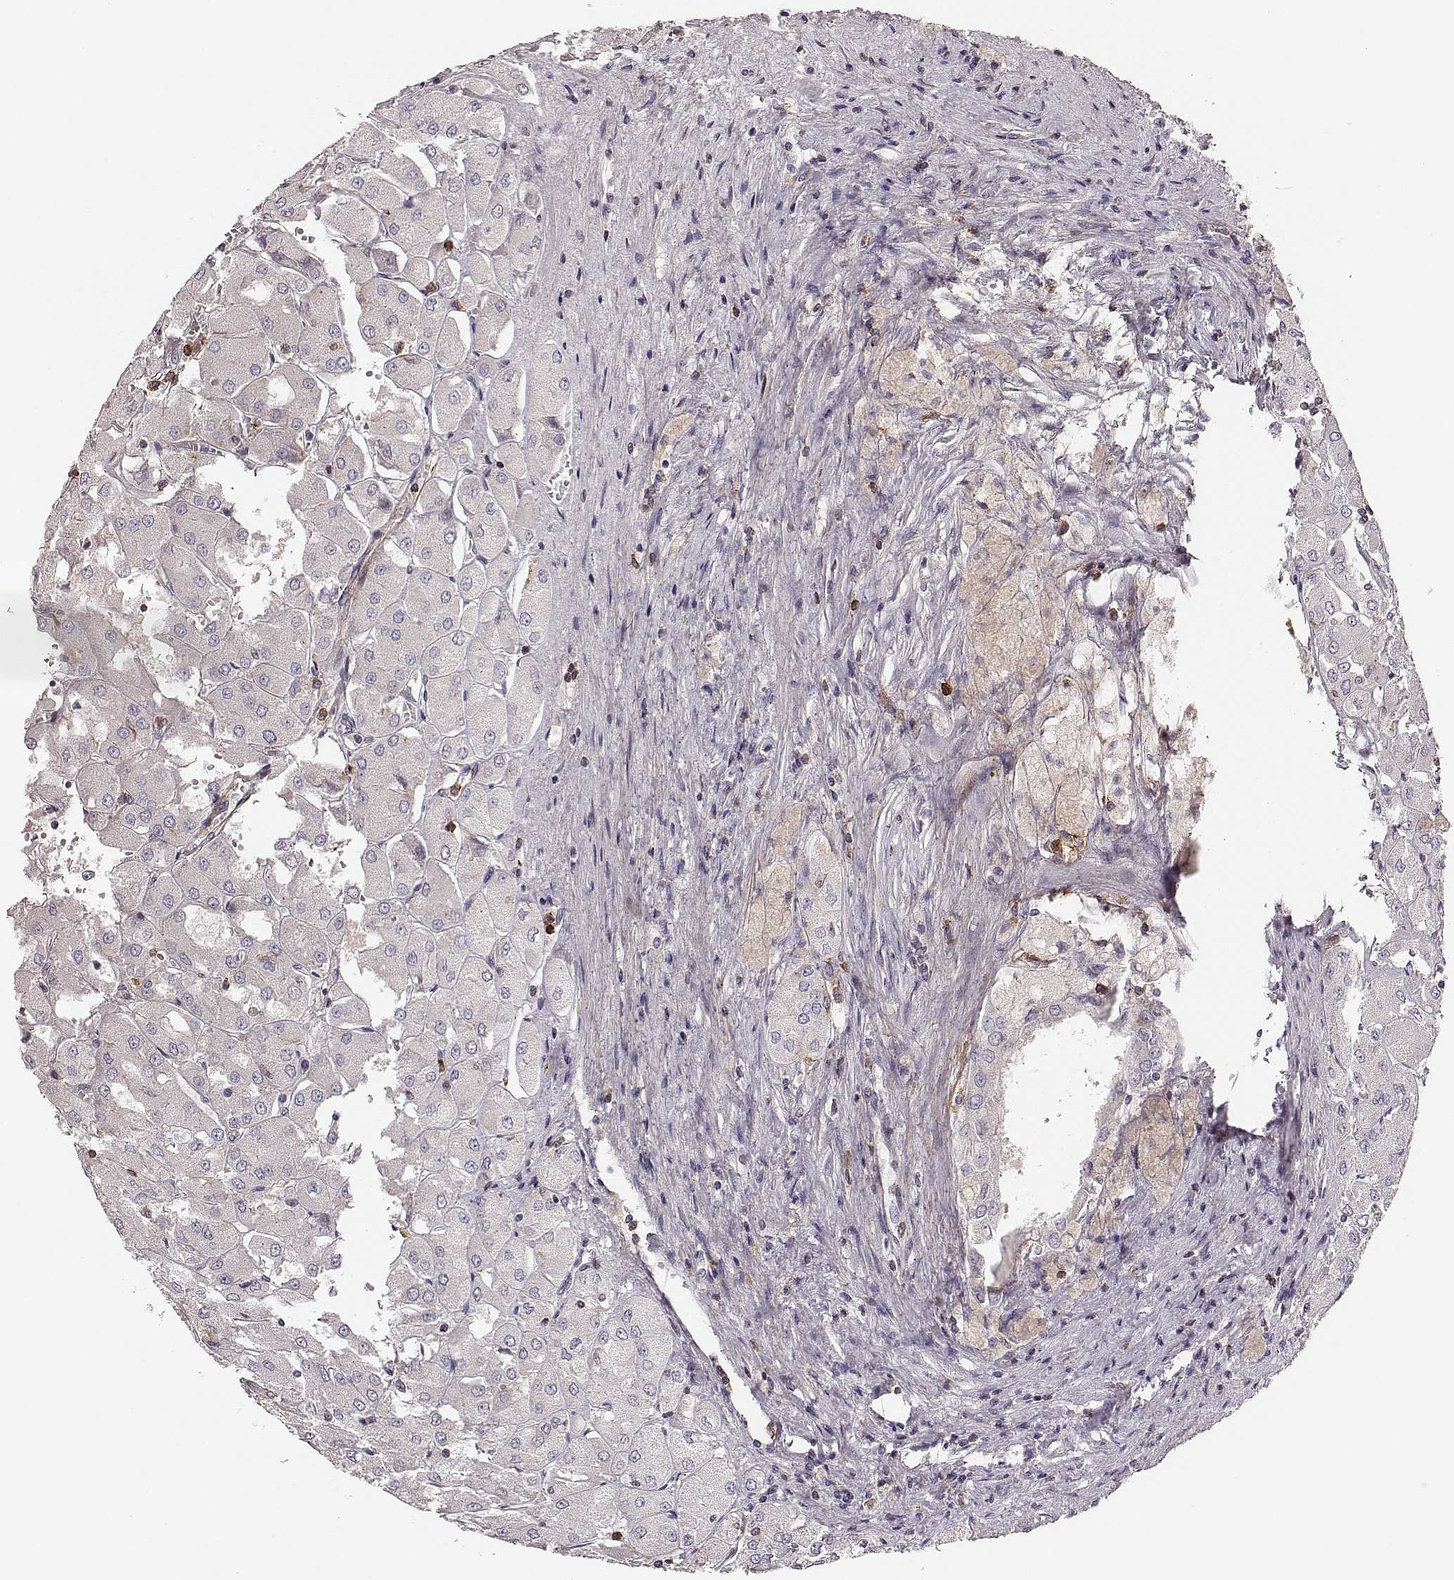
{"staining": {"intensity": "negative", "quantity": "none", "location": "none"}, "tissue": "renal cancer", "cell_type": "Tumor cells", "image_type": "cancer", "snomed": [{"axis": "morphology", "description": "Adenocarcinoma, NOS"}, {"axis": "topography", "description": "Kidney"}], "caption": "Immunohistochemistry (IHC) of human renal cancer (adenocarcinoma) exhibits no staining in tumor cells.", "gene": "ZYX", "patient": {"sex": "male", "age": 72}}